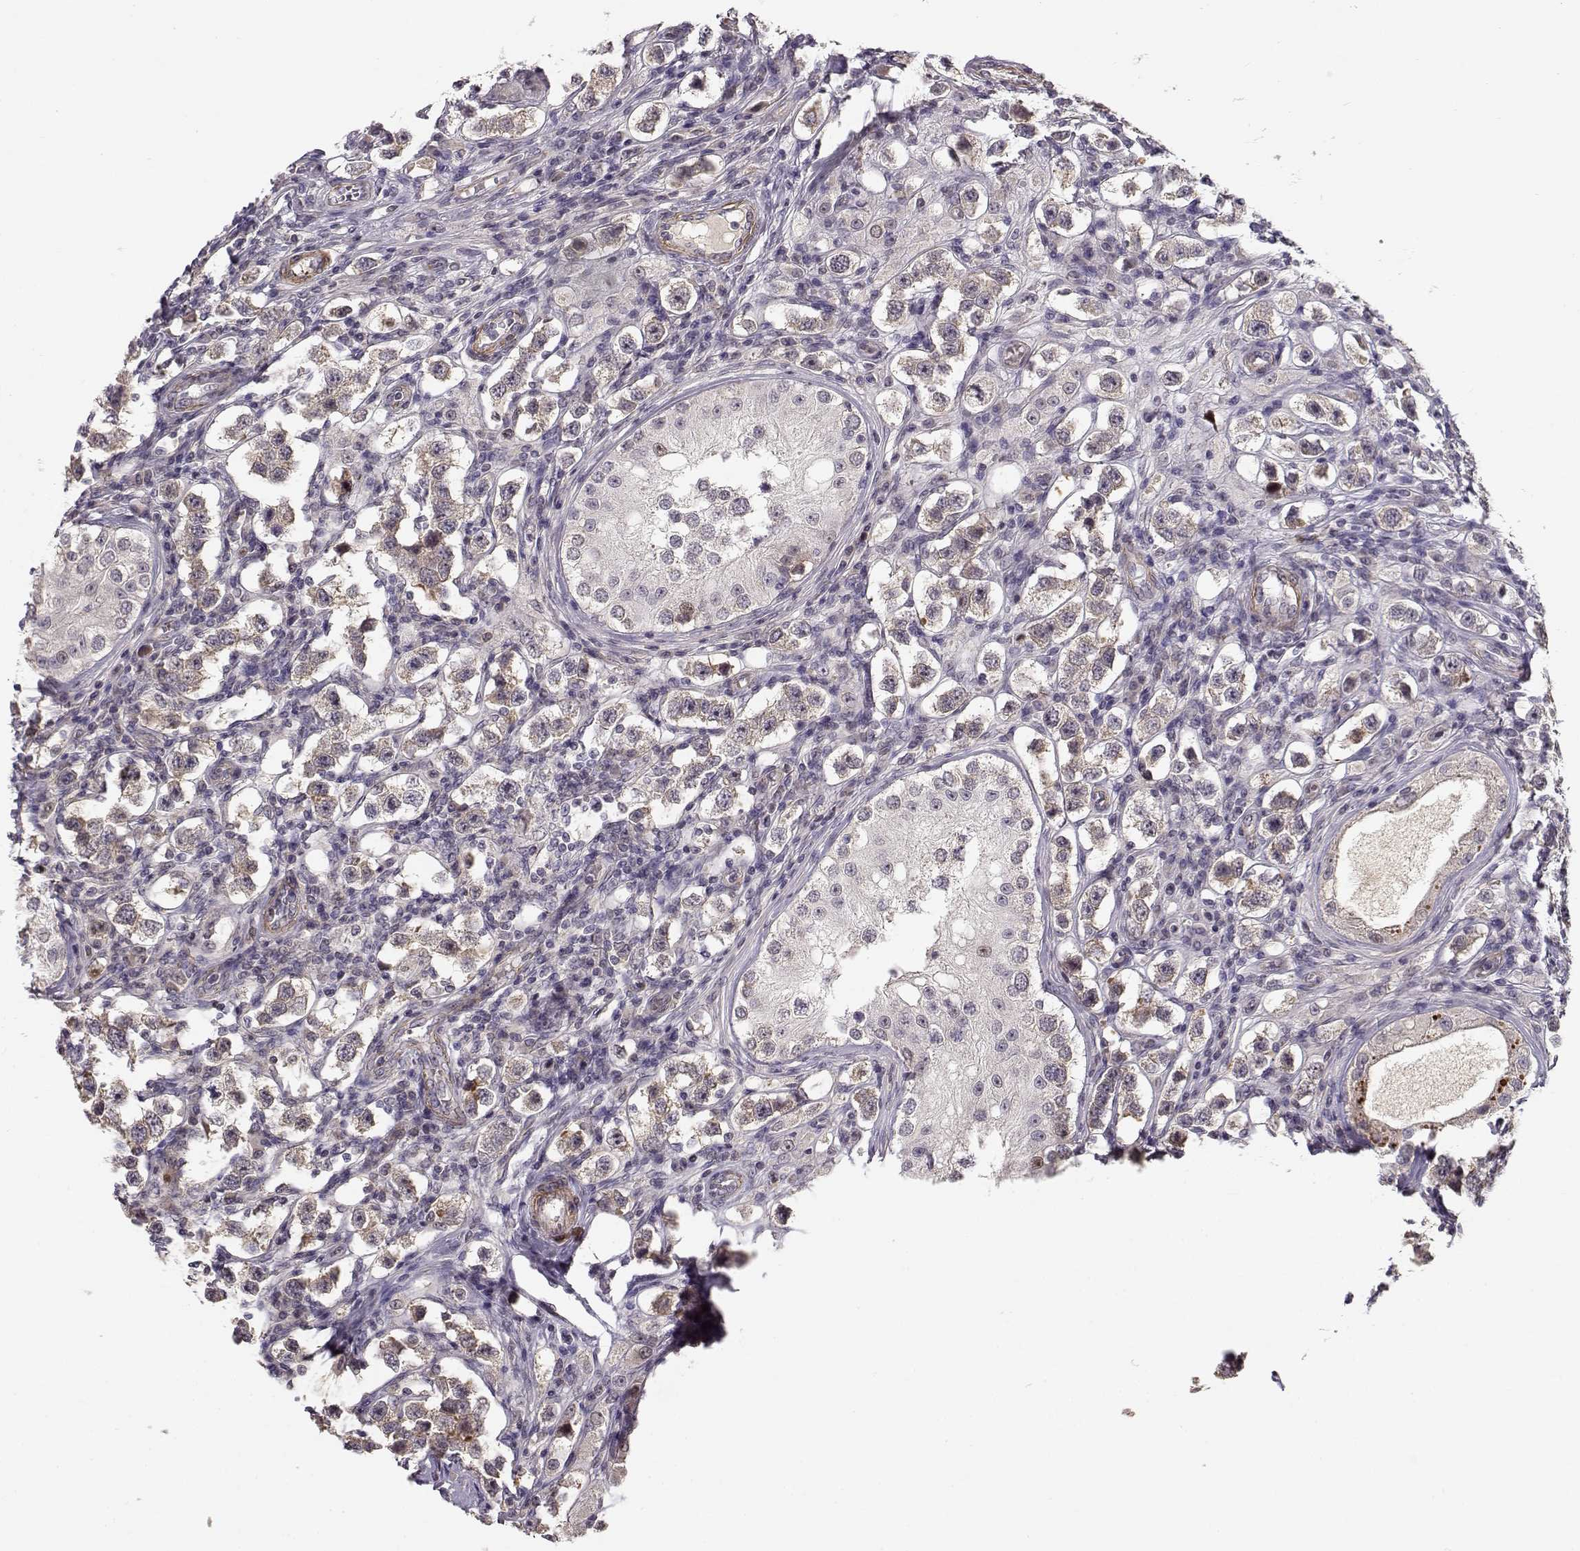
{"staining": {"intensity": "weak", "quantity": "25%-75%", "location": "cytoplasmic/membranous"}, "tissue": "testis cancer", "cell_type": "Tumor cells", "image_type": "cancer", "snomed": [{"axis": "morphology", "description": "Seminoma, NOS"}, {"axis": "topography", "description": "Testis"}], "caption": "Brown immunohistochemical staining in human testis cancer (seminoma) shows weak cytoplasmic/membranous expression in about 25%-75% of tumor cells.", "gene": "RGS9BP", "patient": {"sex": "male", "age": 37}}